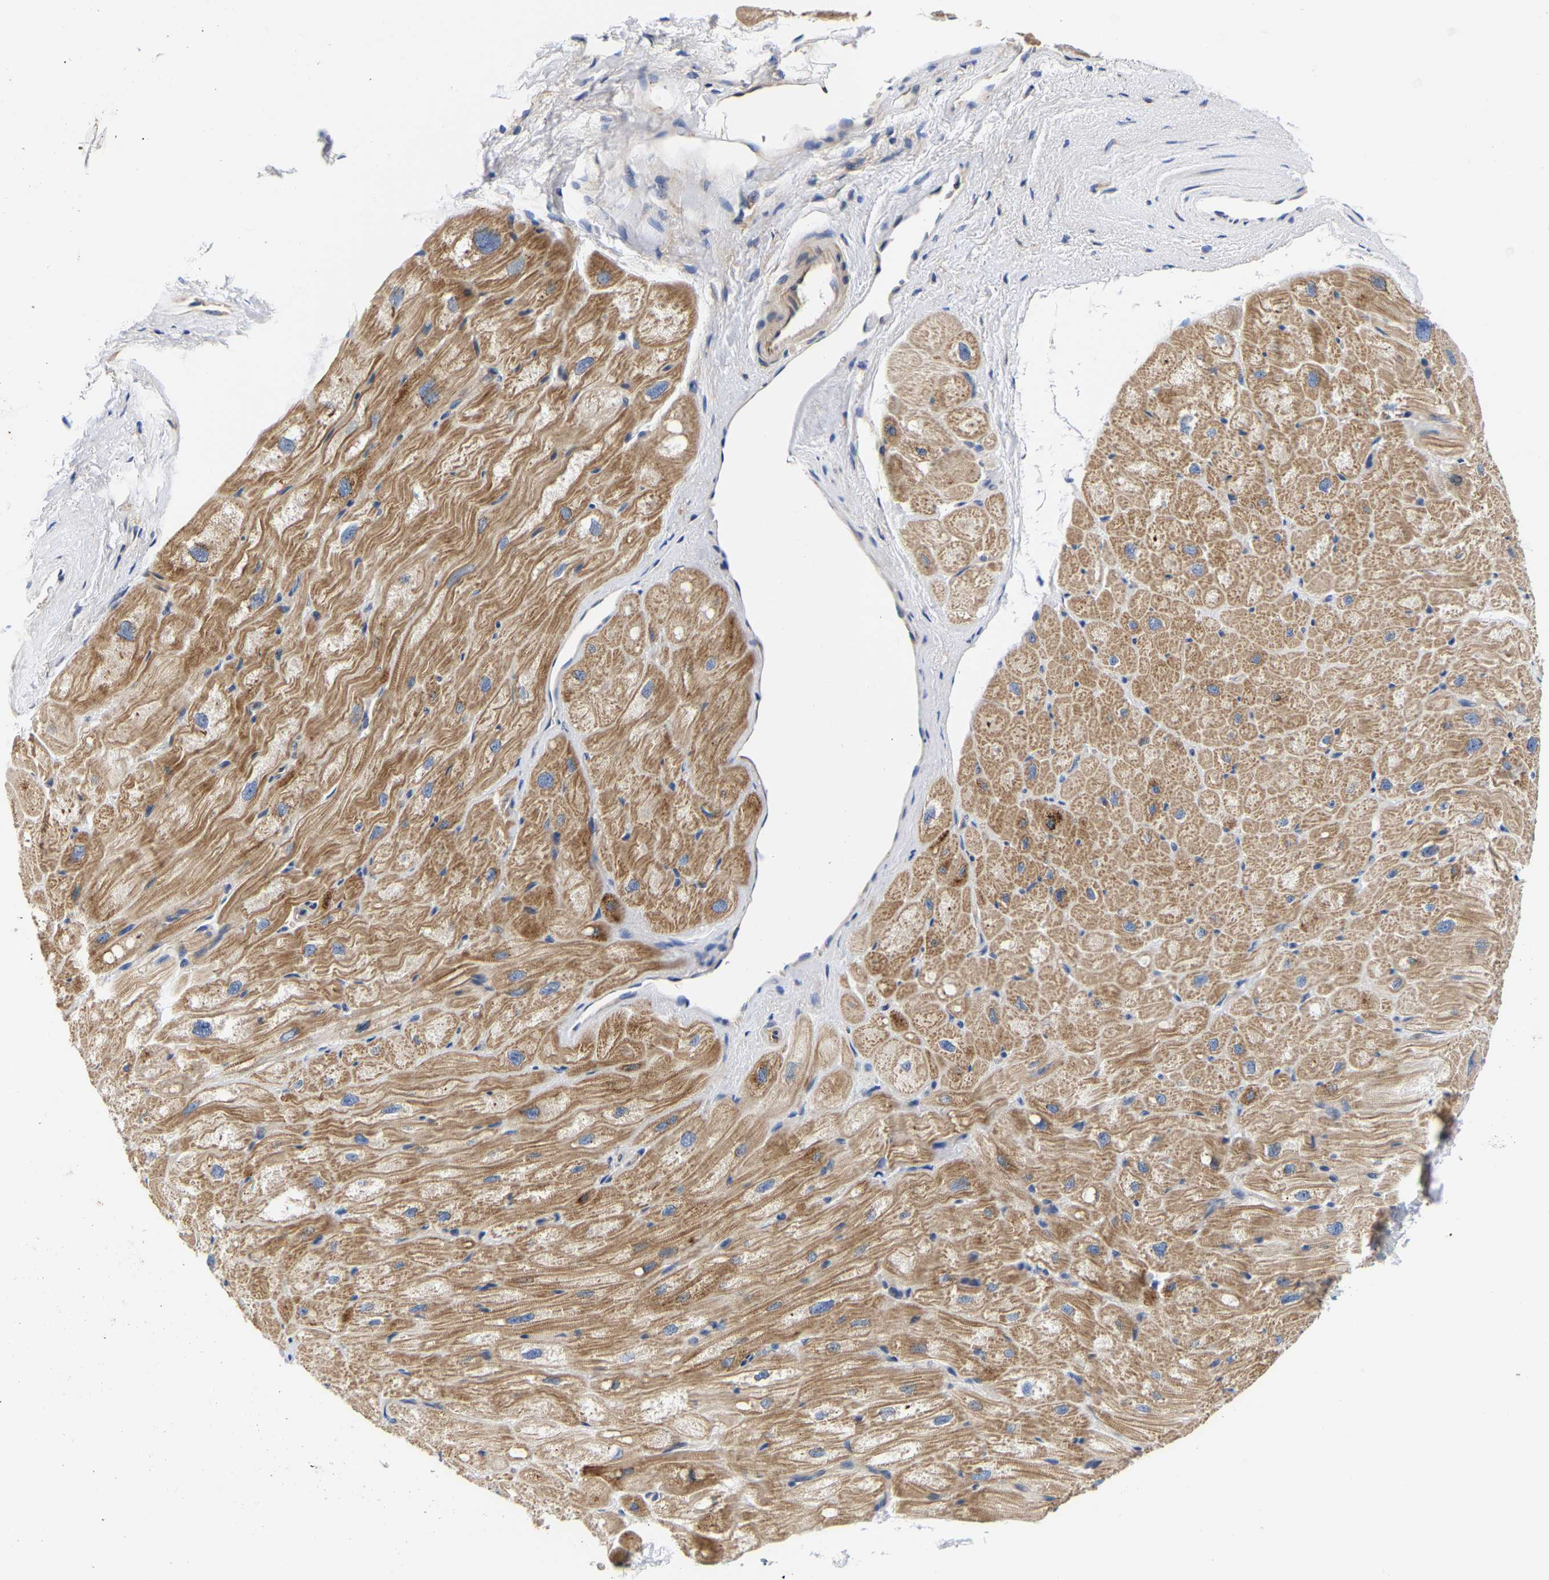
{"staining": {"intensity": "moderate", "quantity": "<25%", "location": "cytoplasmic/membranous"}, "tissue": "heart muscle", "cell_type": "Cardiomyocytes", "image_type": "normal", "snomed": [{"axis": "morphology", "description": "Normal tissue, NOS"}, {"axis": "topography", "description": "Heart"}], "caption": "The photomicrograph exhibits immunohistochemical staining of normal heart muscle. There is moderate cytoplasmic/membranous positivity is appreciated in approximately <25% of cardiomyocytes. (brown staining indicates protein expression, while blue staining denotes nuclei).", "gene": "CCDC6", "patient": {"sex": "male", "age": 49}}